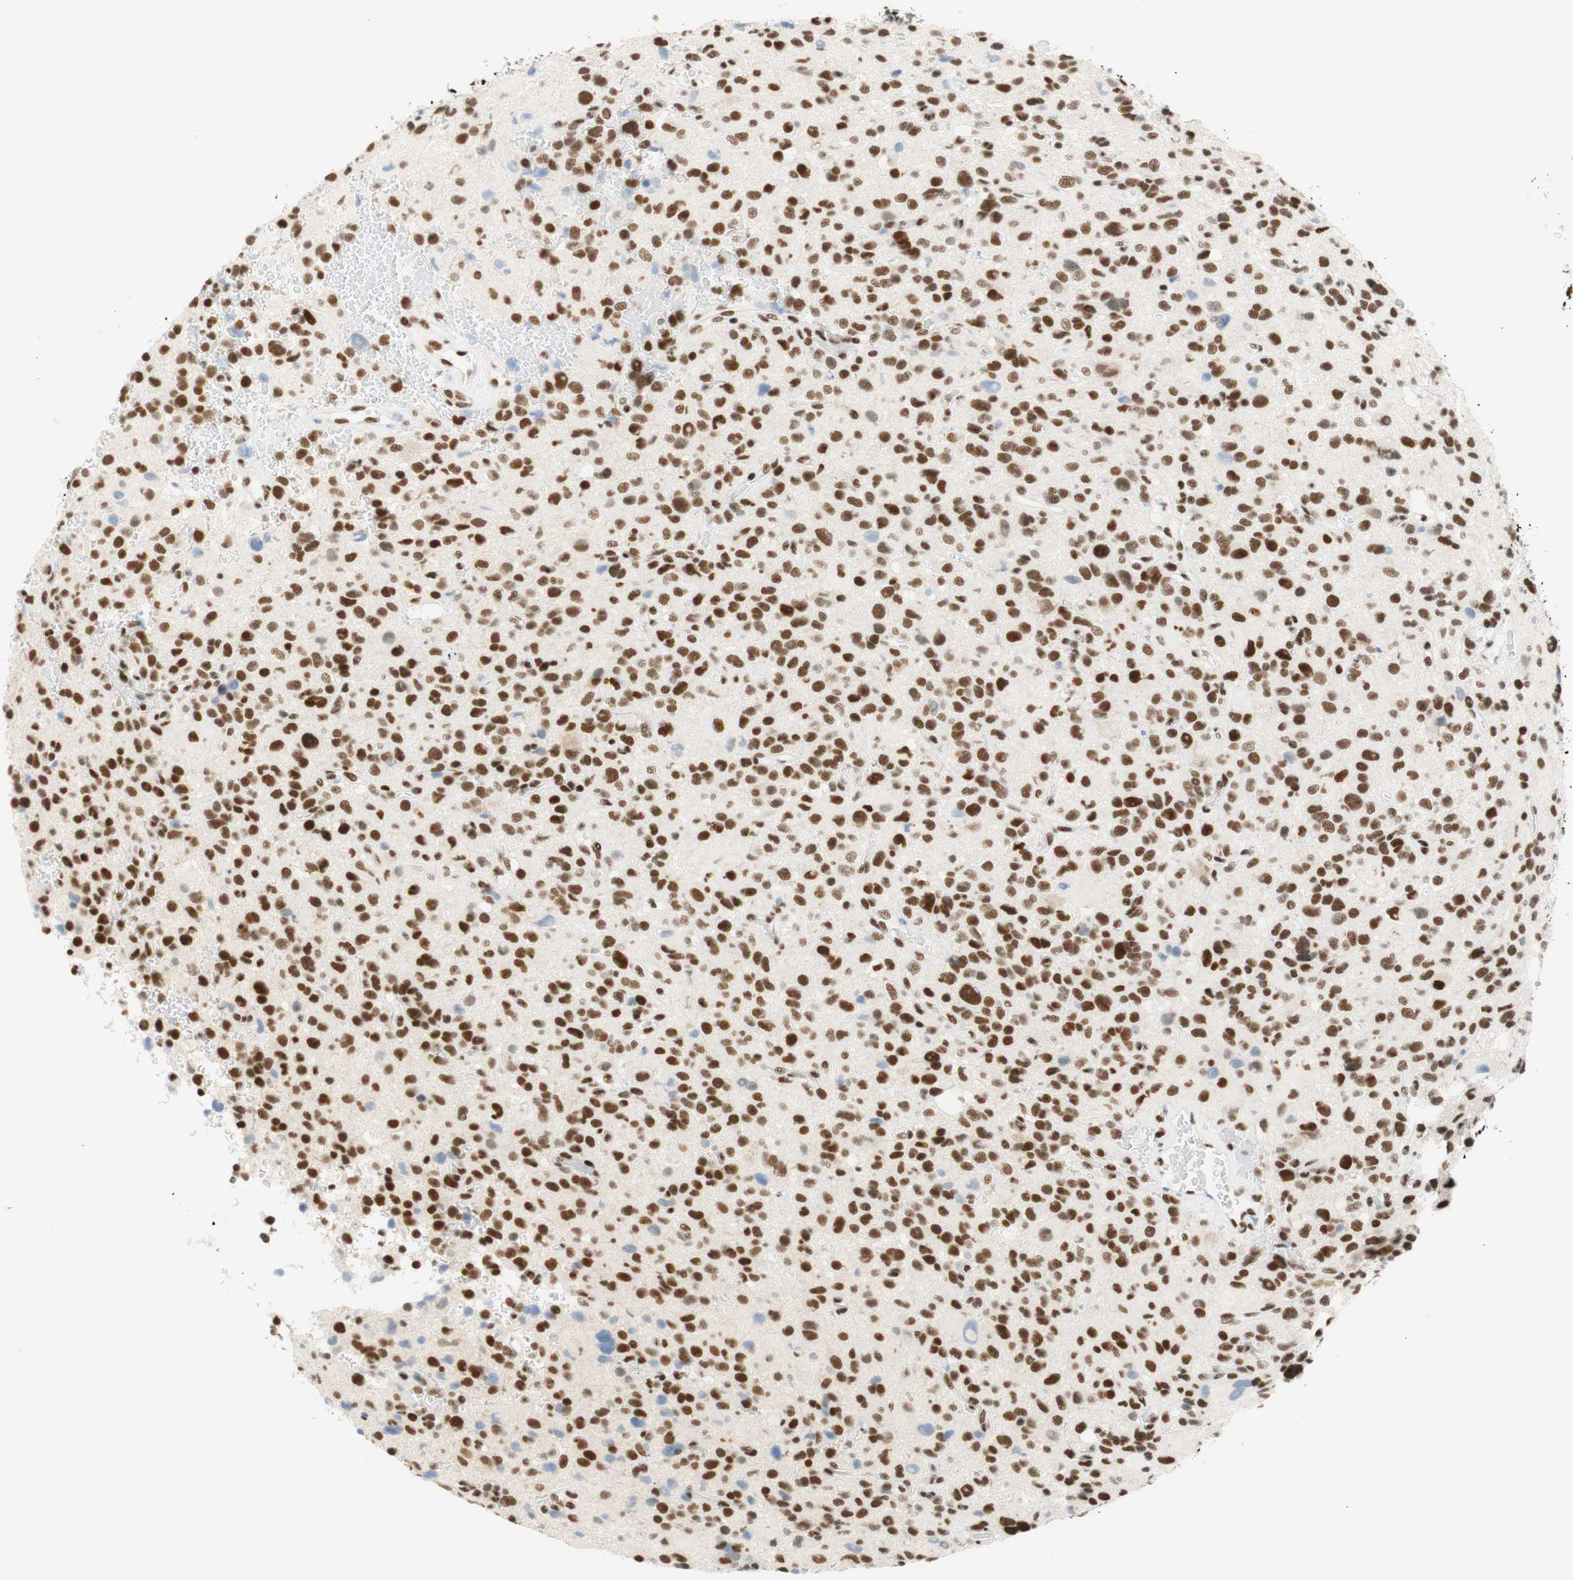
{"staining": {"intensity": "moderate", "quantity": "25%-75%", "location": "nuclear"}, "tissue": "glioma", "cell_type": "Tumor cells", "image_type": "cancer", "snomed": [{"axis": "morphology", "description": "Glioma, malignant, High grade"}, {"axis": "topography", "description": "Brain"}], "caption": "A micrograph of malignant high-grade glioma stained for a protein shows moderate nuclear brown staining in tumor cells.", "gene": "RNF20", "patient": {"sex": "male", "age": 48}}